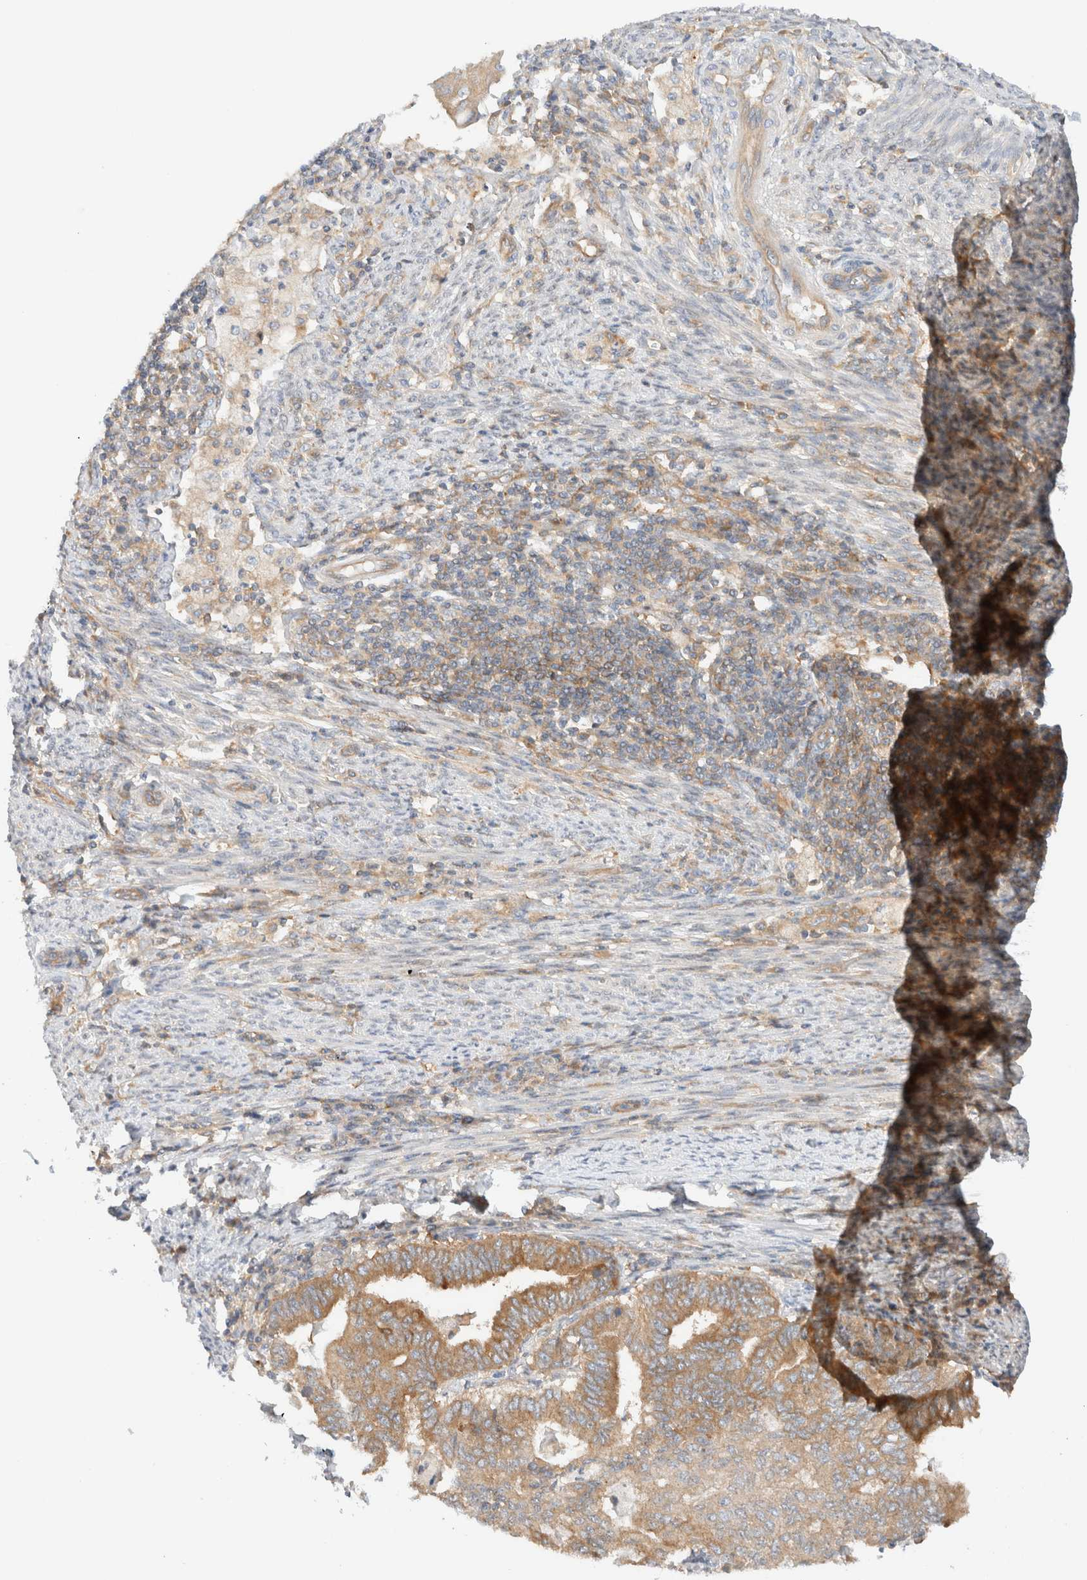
{"staining": {"intensity": "moderate", "quantity": ">75%", "location": "cytoplasmic/membranous"}, "tissue": "endometrial cancer", "cell_type": "Tumor cells", "image_type": "cancer", "snomed": [{"axis": "morphology", "description": "Polyp, NOS"}, {"axis": "morphology", "description": "Adenocarcinoma, NOS"}, {"axis": "morphology", "description": "Adenoma, NOS"}, {"axis": "topography", "description": "Endometrium"}], "caption": "Immunohistochemical staining of adenoma (endometrial) reveals moderate cytoplasmic/membranous protein positivity in about >75% of tumor cells.", "gene": "RABEP1", "patient": {"sex": "female", "age": 79}}